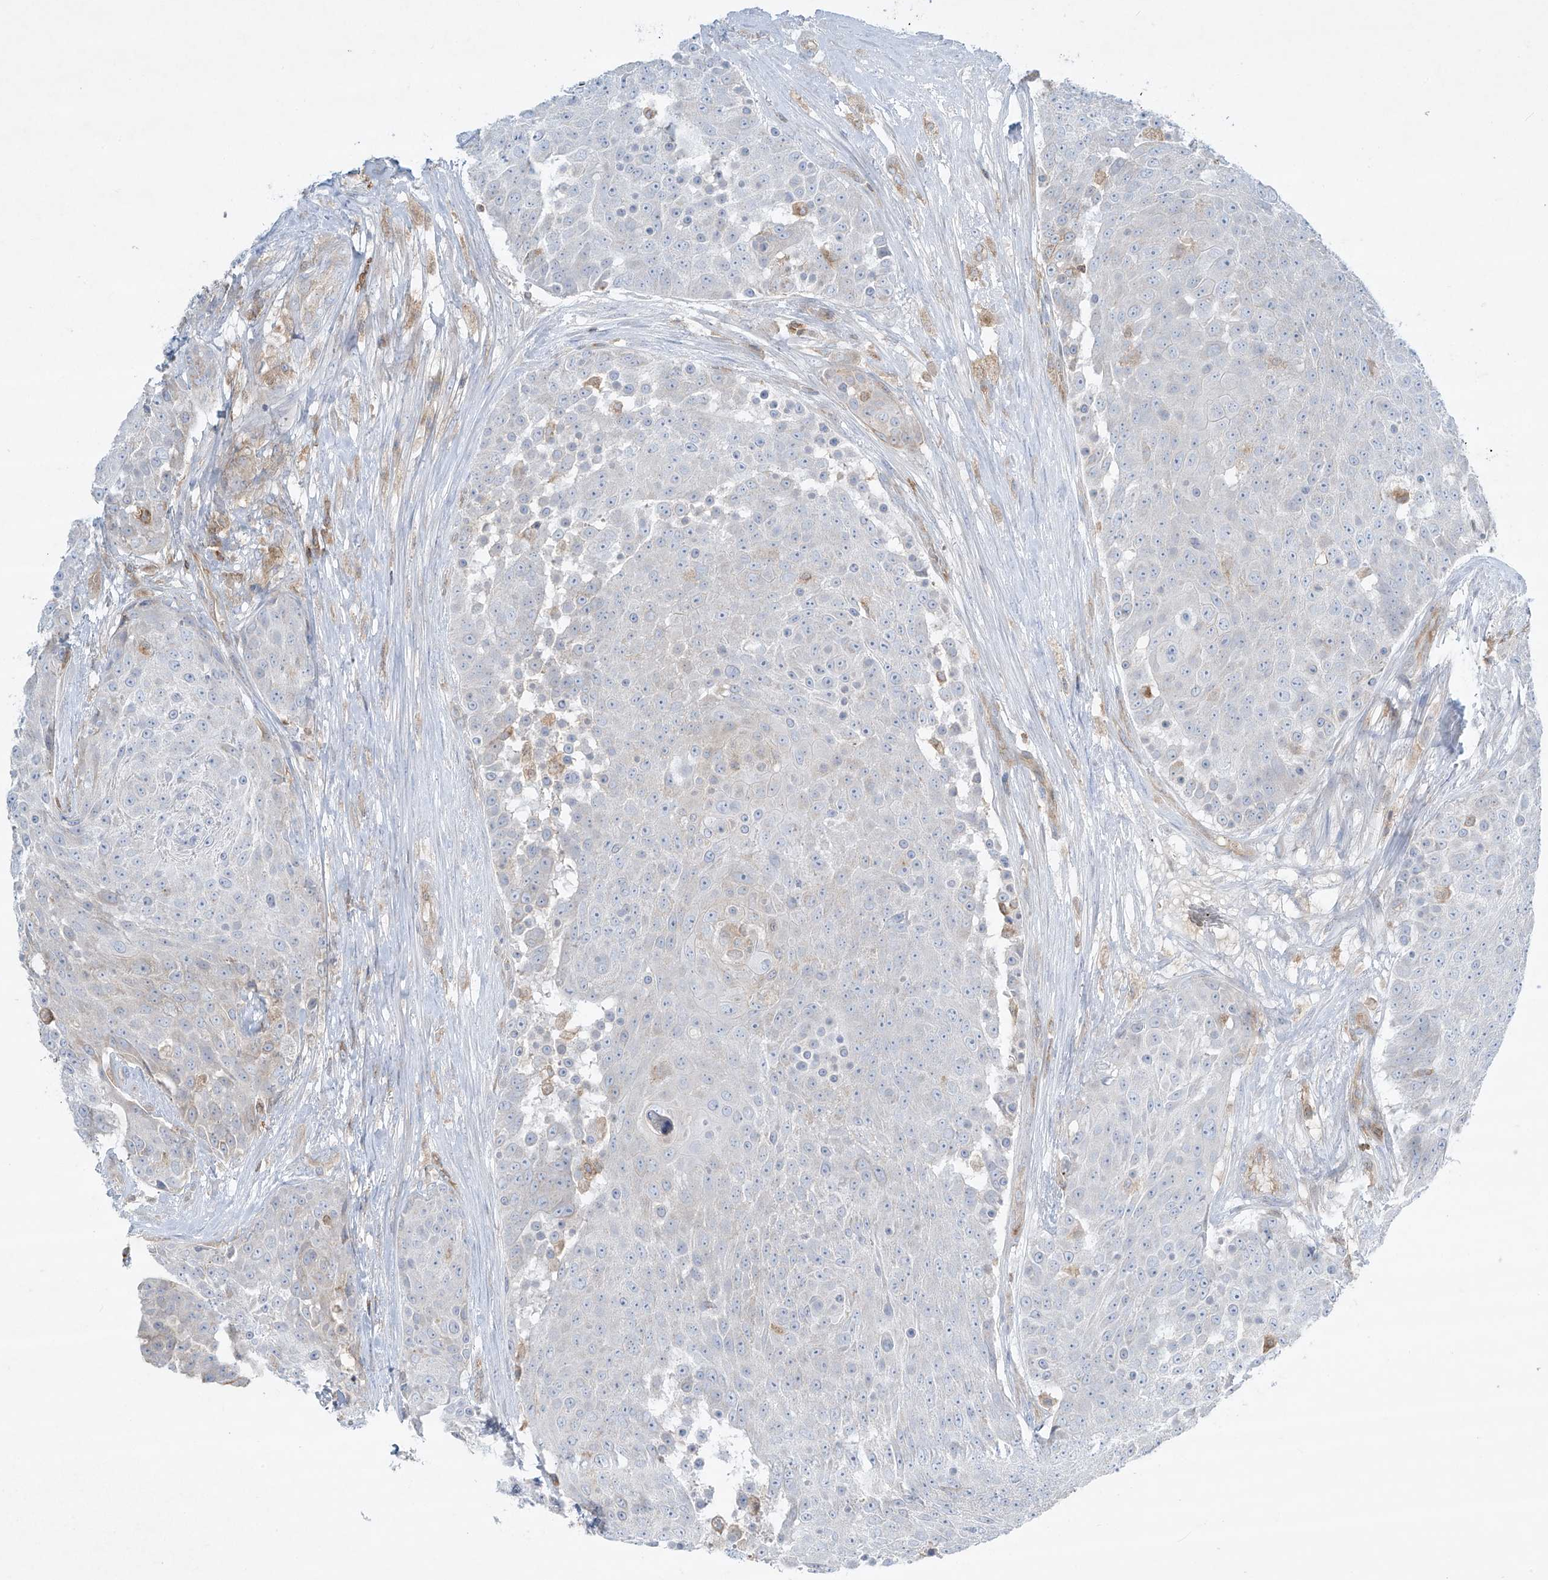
{"staining": {"intensity": "negative", "quantity": "none", "location": "none"}, "tissue": "urothelial cancer", "cell_type": "Tumor cells", "image_type": "cancer", "snomed": [{"axis": "morphology", "description": "Urothelial carcinoma, High grade"}, {"axis": "topography", "description": "Urinary bladder"}], "caption": "There is no significant expression in tumor cells of high-grade urothelial carcinoma.", "gene": "HLA-E", "patient": {"sex": "female", "age": 63}}